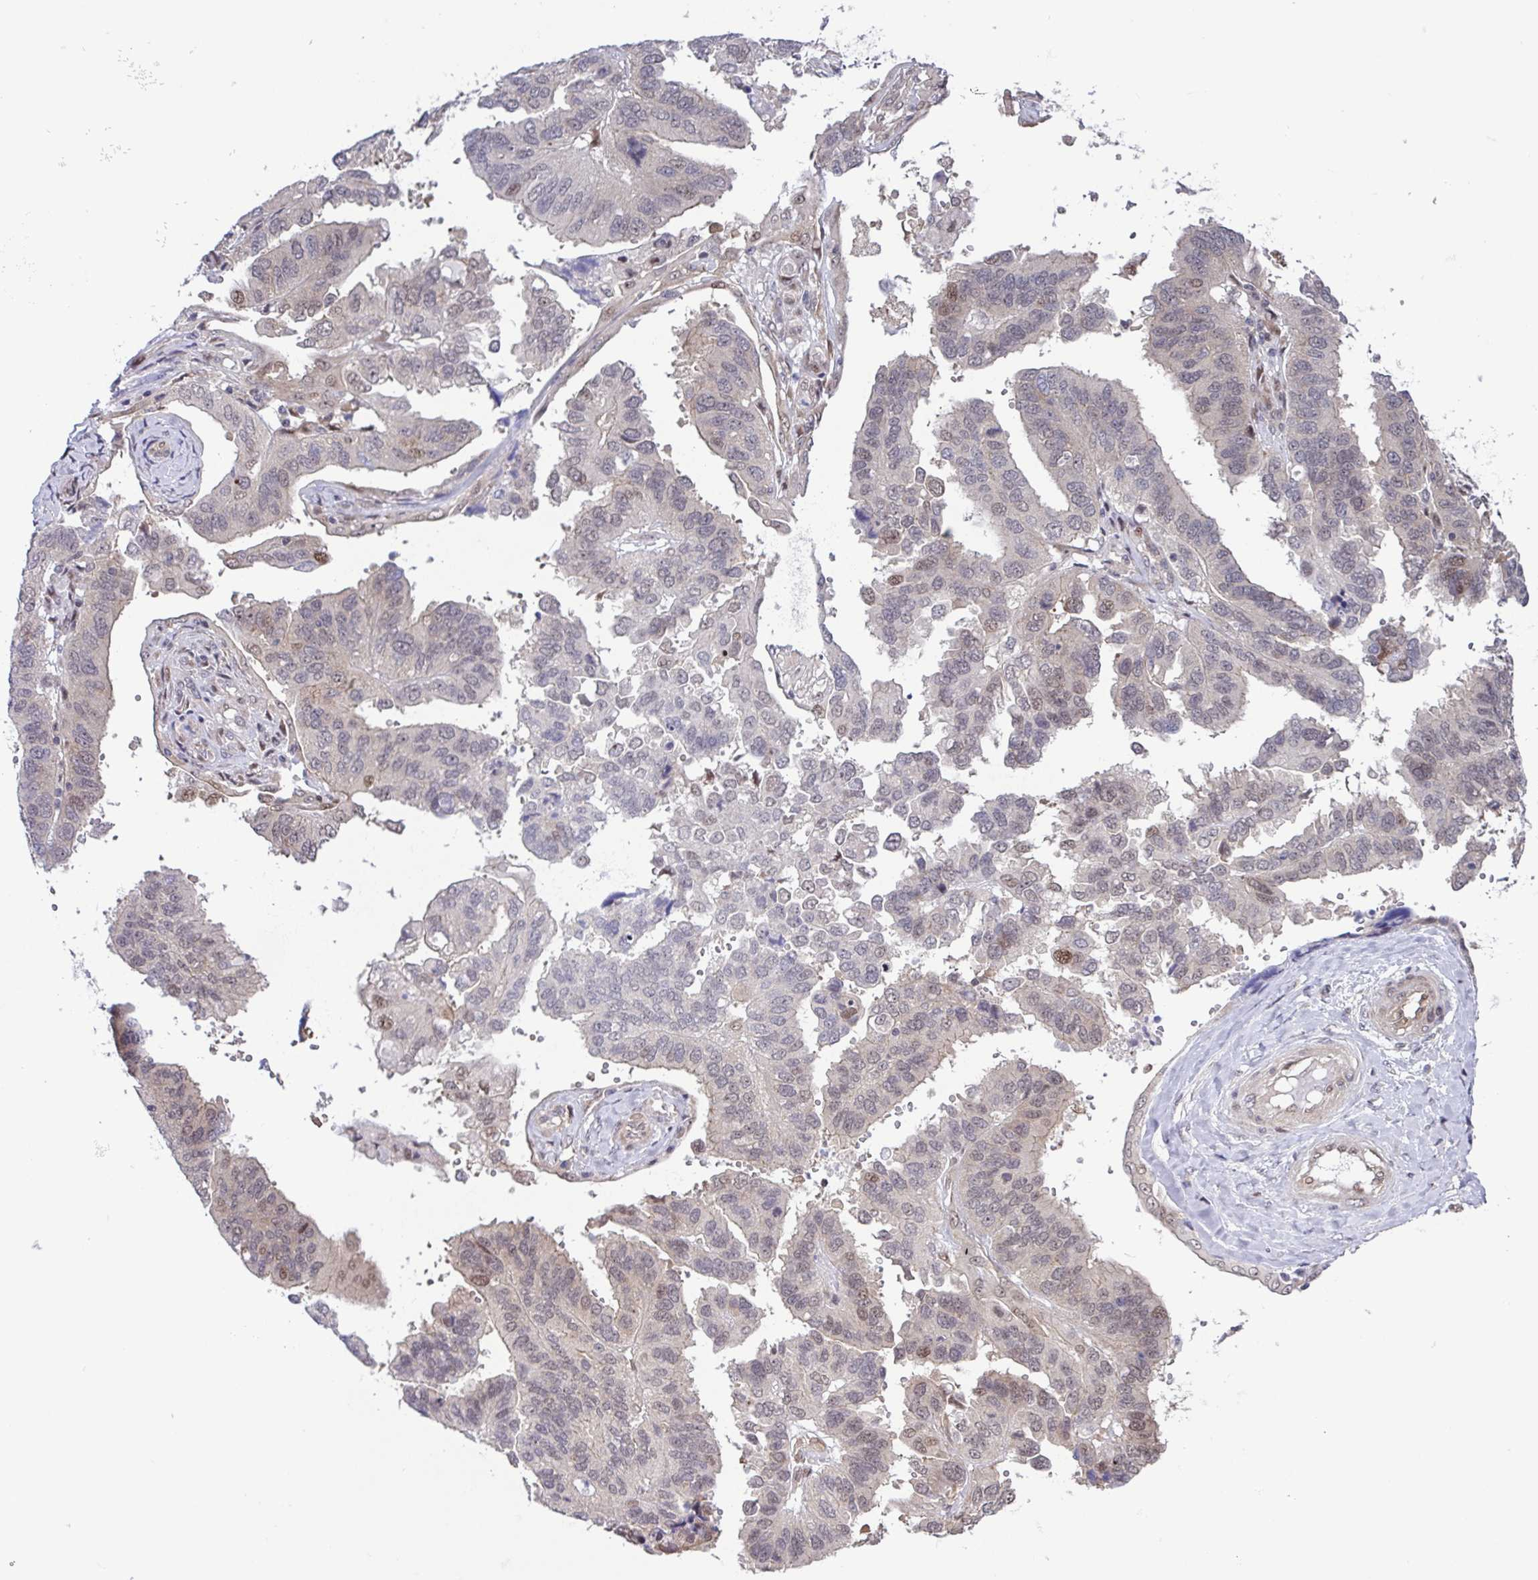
{"staining": {"intensity": "weak", "quantity": "<25%", "location": "nuclear"}, "tissue": "ovarian cancer", "cell_type": "Tumor cells", "image_type": "cancer", "snomed": [{"axis": "morphology", "description": "Cystadenocarcinoma, serous, NOS"}, {"axis": "topography", "description": "Ovary"}], "caption": "DAB (3,3'-diaminobenzidine) immunohistochemical staining of ovarian cancer reveals no significant staining in tumor cells.", "gene": "DNAJB1", "patient": {"sex": "female", "age": 79}}